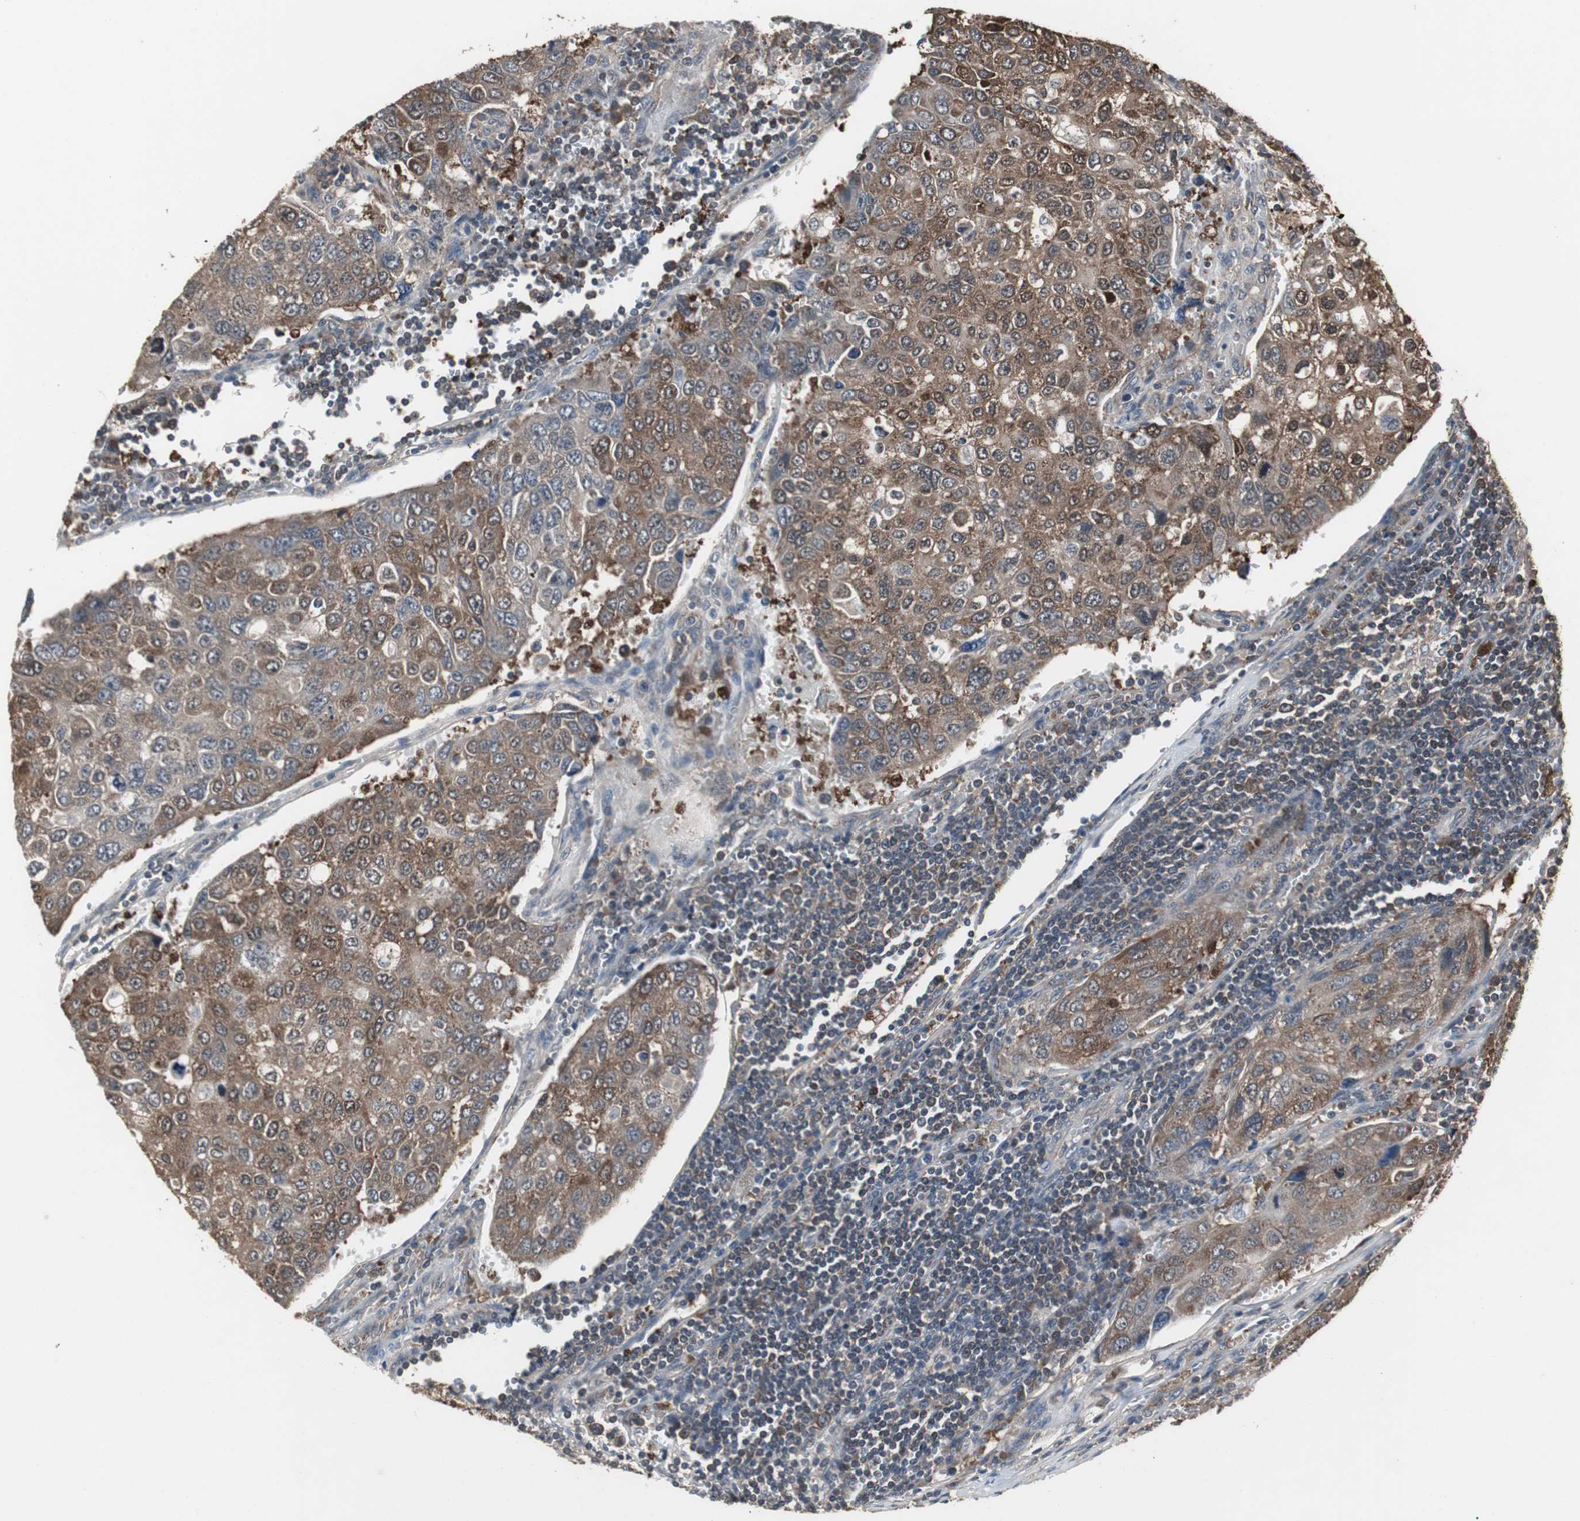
{"staining": {"intensity": "strong", "quantity": ">75%", "location": "cytoplasmic/membranous"}, "tissue": "urothelial cancer", "cell_type": "Tumor cells", "image_type": "cancer", "snomed": [{"axis": "morphology", "description": "Urothelial carcinoma, High grade"}, {"axis": "topography", "description": "Lymph node"}, {"axis": "topography", "description": "Urinary bladder"}], "caption": "Tumor cells display strong cytoplasmic/membranous positivity in approximately >75% of cells in urothelial cancer.", "gene": "ZSCAN22", "patient": {"sex": "male", "age": 51}}